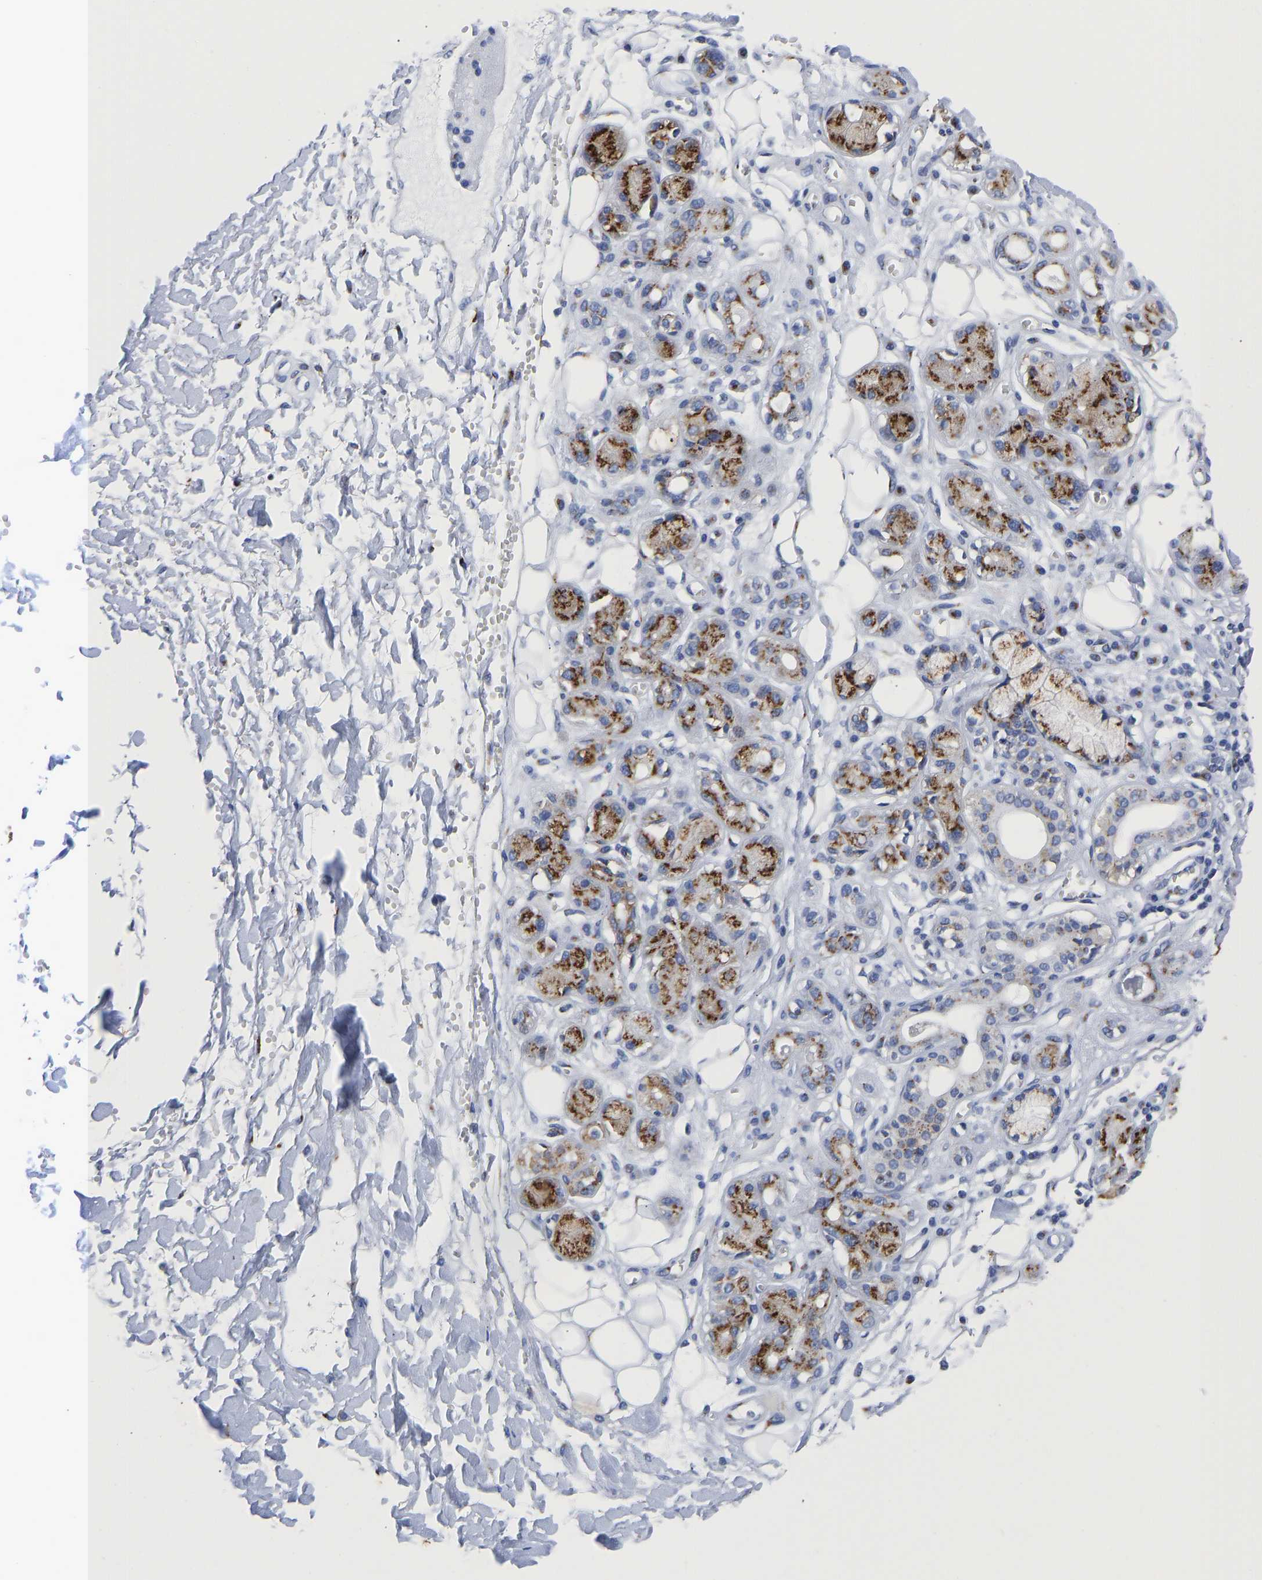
{"staining": {"intensity": "negative", "quantity": "none", "location": "none"}, "tissue": "adipose tissue", "cell_type": "Adipocytes", "image_type": "normal", "snomed": [{"axis": "morphology", "description": "Normal tissue, NOS"}, {"axis": "morphology", "description": "Inflammation, NOS"}, {"axis": "topography", "description": "Salivary gland"}, {"axis": "topography", "description": "Peripheral nerve tissue"}], "caption": "This is an immunohistochemistry (IHC) micrograph of unremarkable adipose tissue. There is no expression in adipocytes.", "gene": "TMEM87A", "patient": {"sex": "female", "age": 75}}